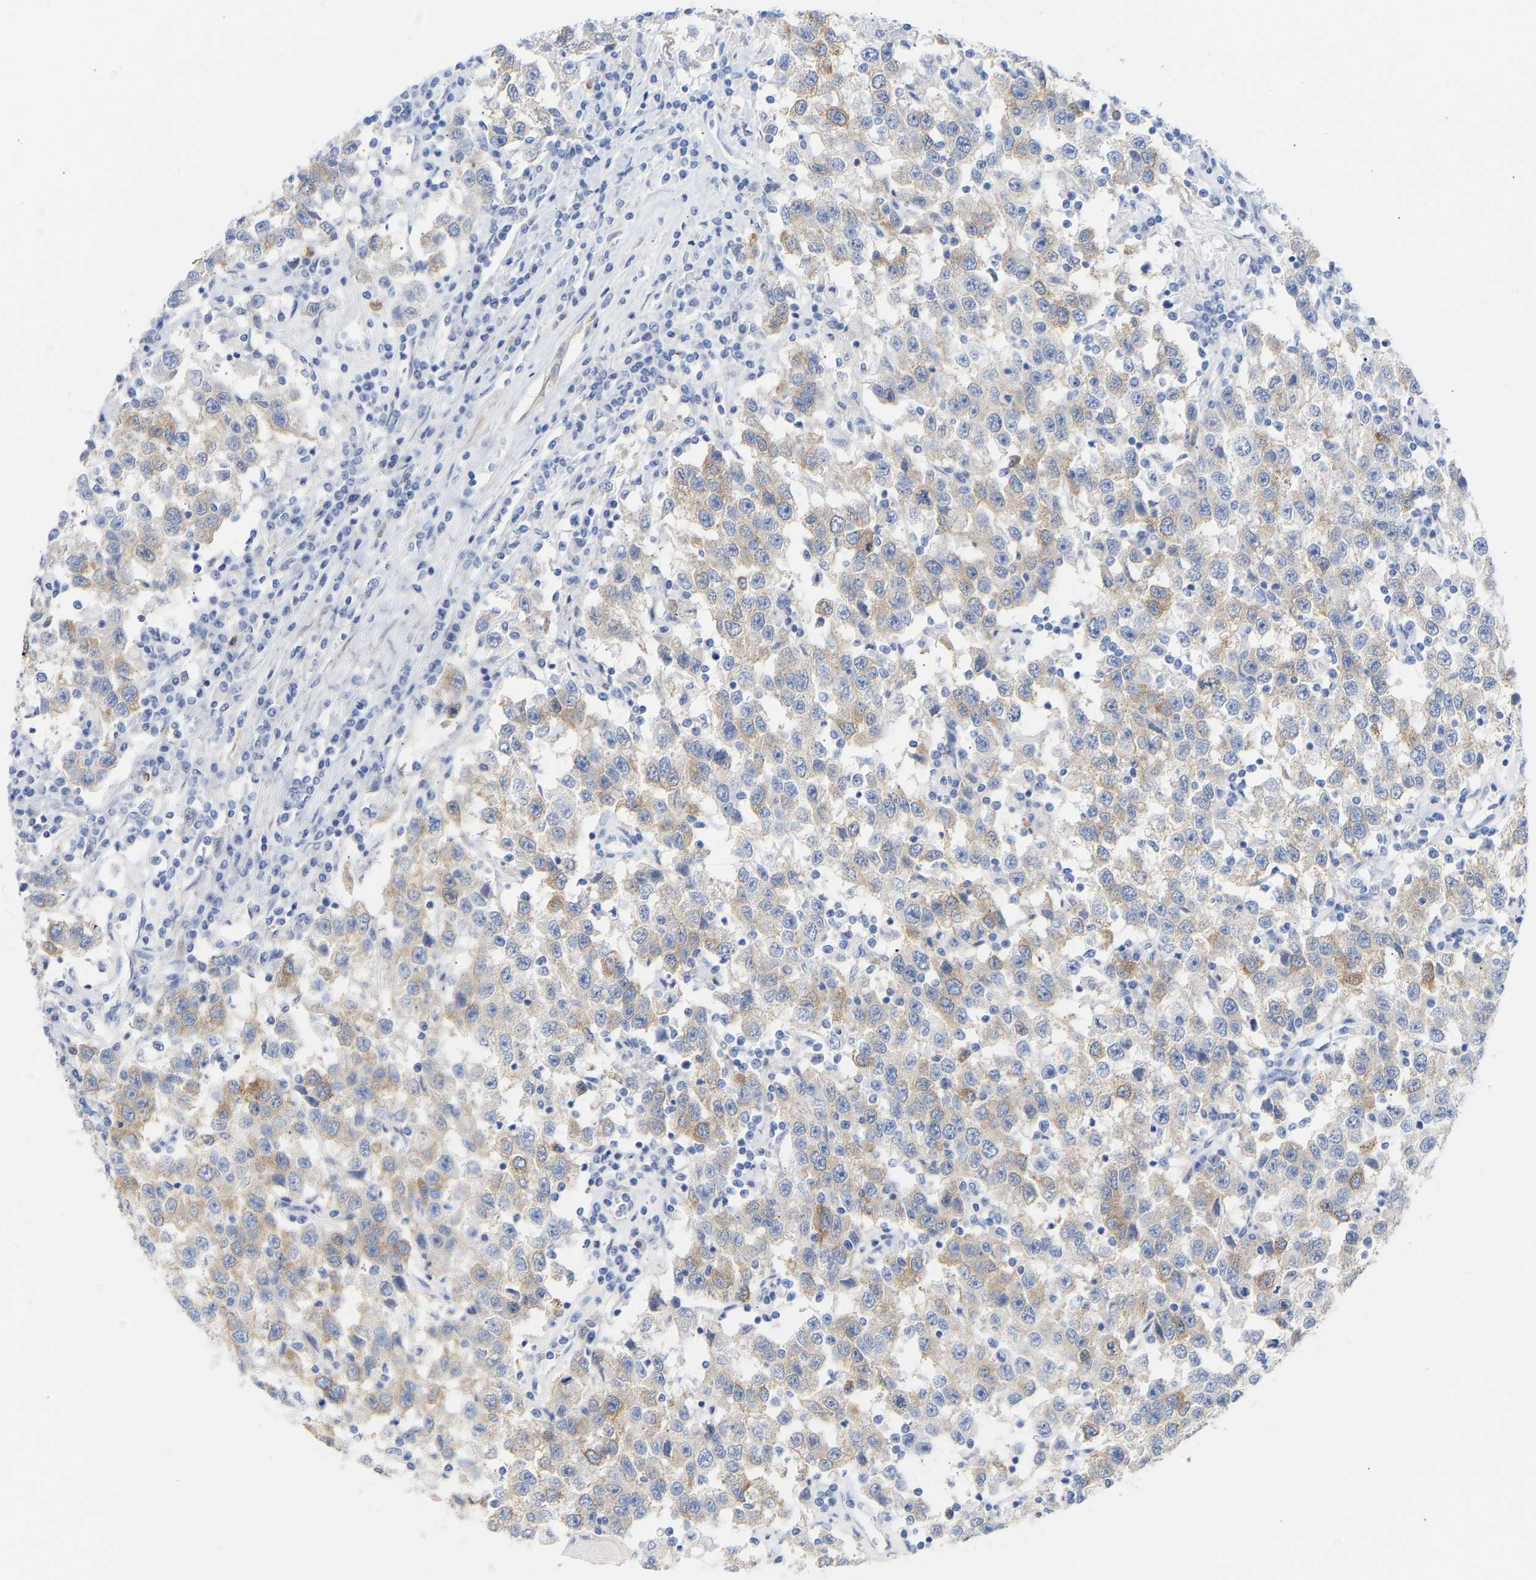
{"staining": {"intensity": "moderate", "quantity": "25%-75%", "location": "cytoplasmic/membranous"}, "tissue": "testis cancer", "cell_type": "Tumor cells", "image_type": "cancer", "snomed": [{"axis": "morphology", "description": "Seminoma, NOS"}, {"axis": "topography", "description": "Testis"}], "caption": "Tumor cells show medium levels of moderate cytoplasmic/membranous positivity in approximately 25%-75% of cells in human testis cancer (seminoma).", "gene": "AMPH", "patient": {"sex": "male", "age": 41}}